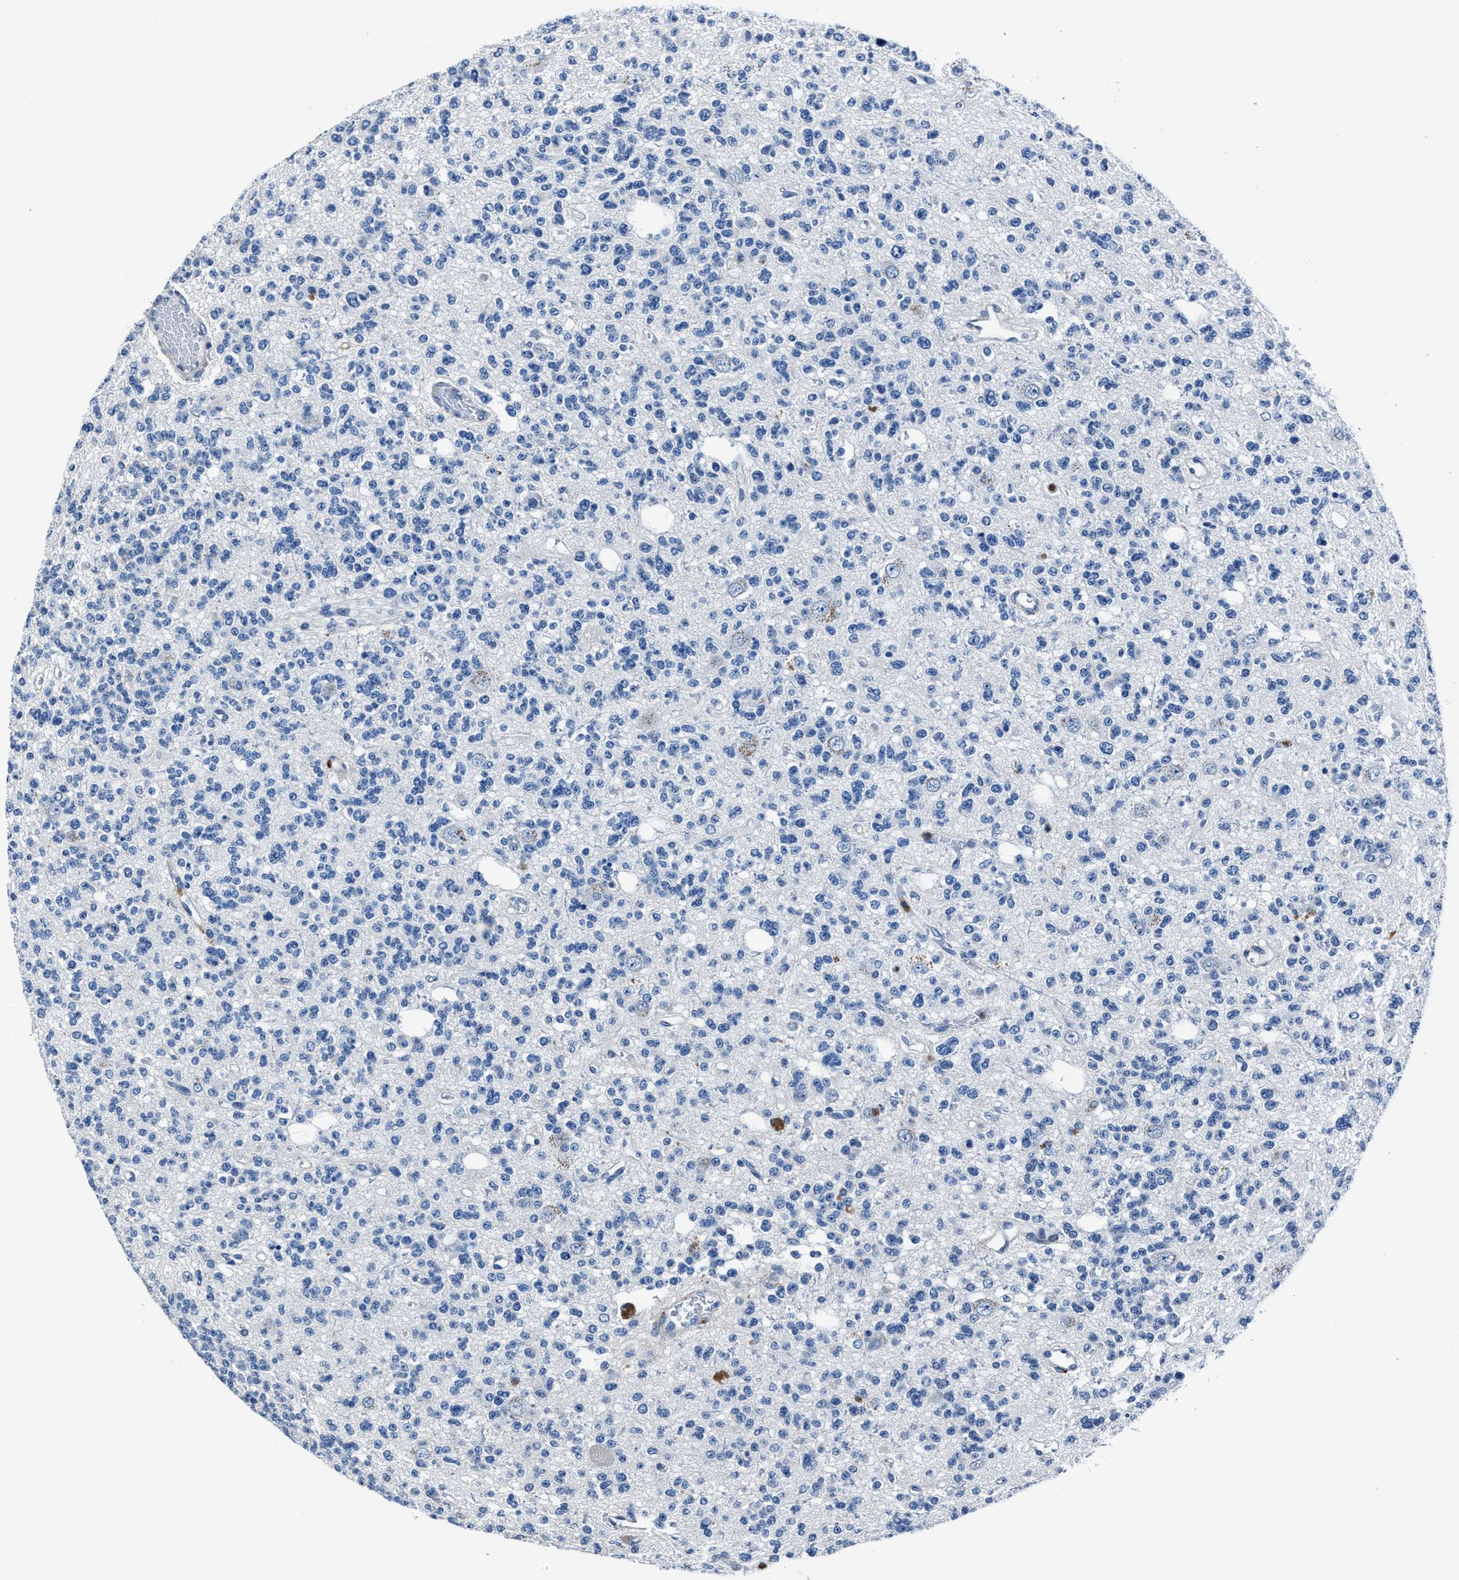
{"staining": {"intensity": "negative", "quantity": "none", "location": "none"}, "tissue": "glioma", "cell_type": "Tumor cells", "image_type": "cancer", "snomed": [{"axis": "morphology", "description": "Glioma, malignant, Low grade"}, {"axis": "topography", "description": "Brain"}], "caption": "Tumor cells are negative for brown protein staining in glioma.", "gene": "FGL2", "patient": {"sex": "male", "age": 38}}